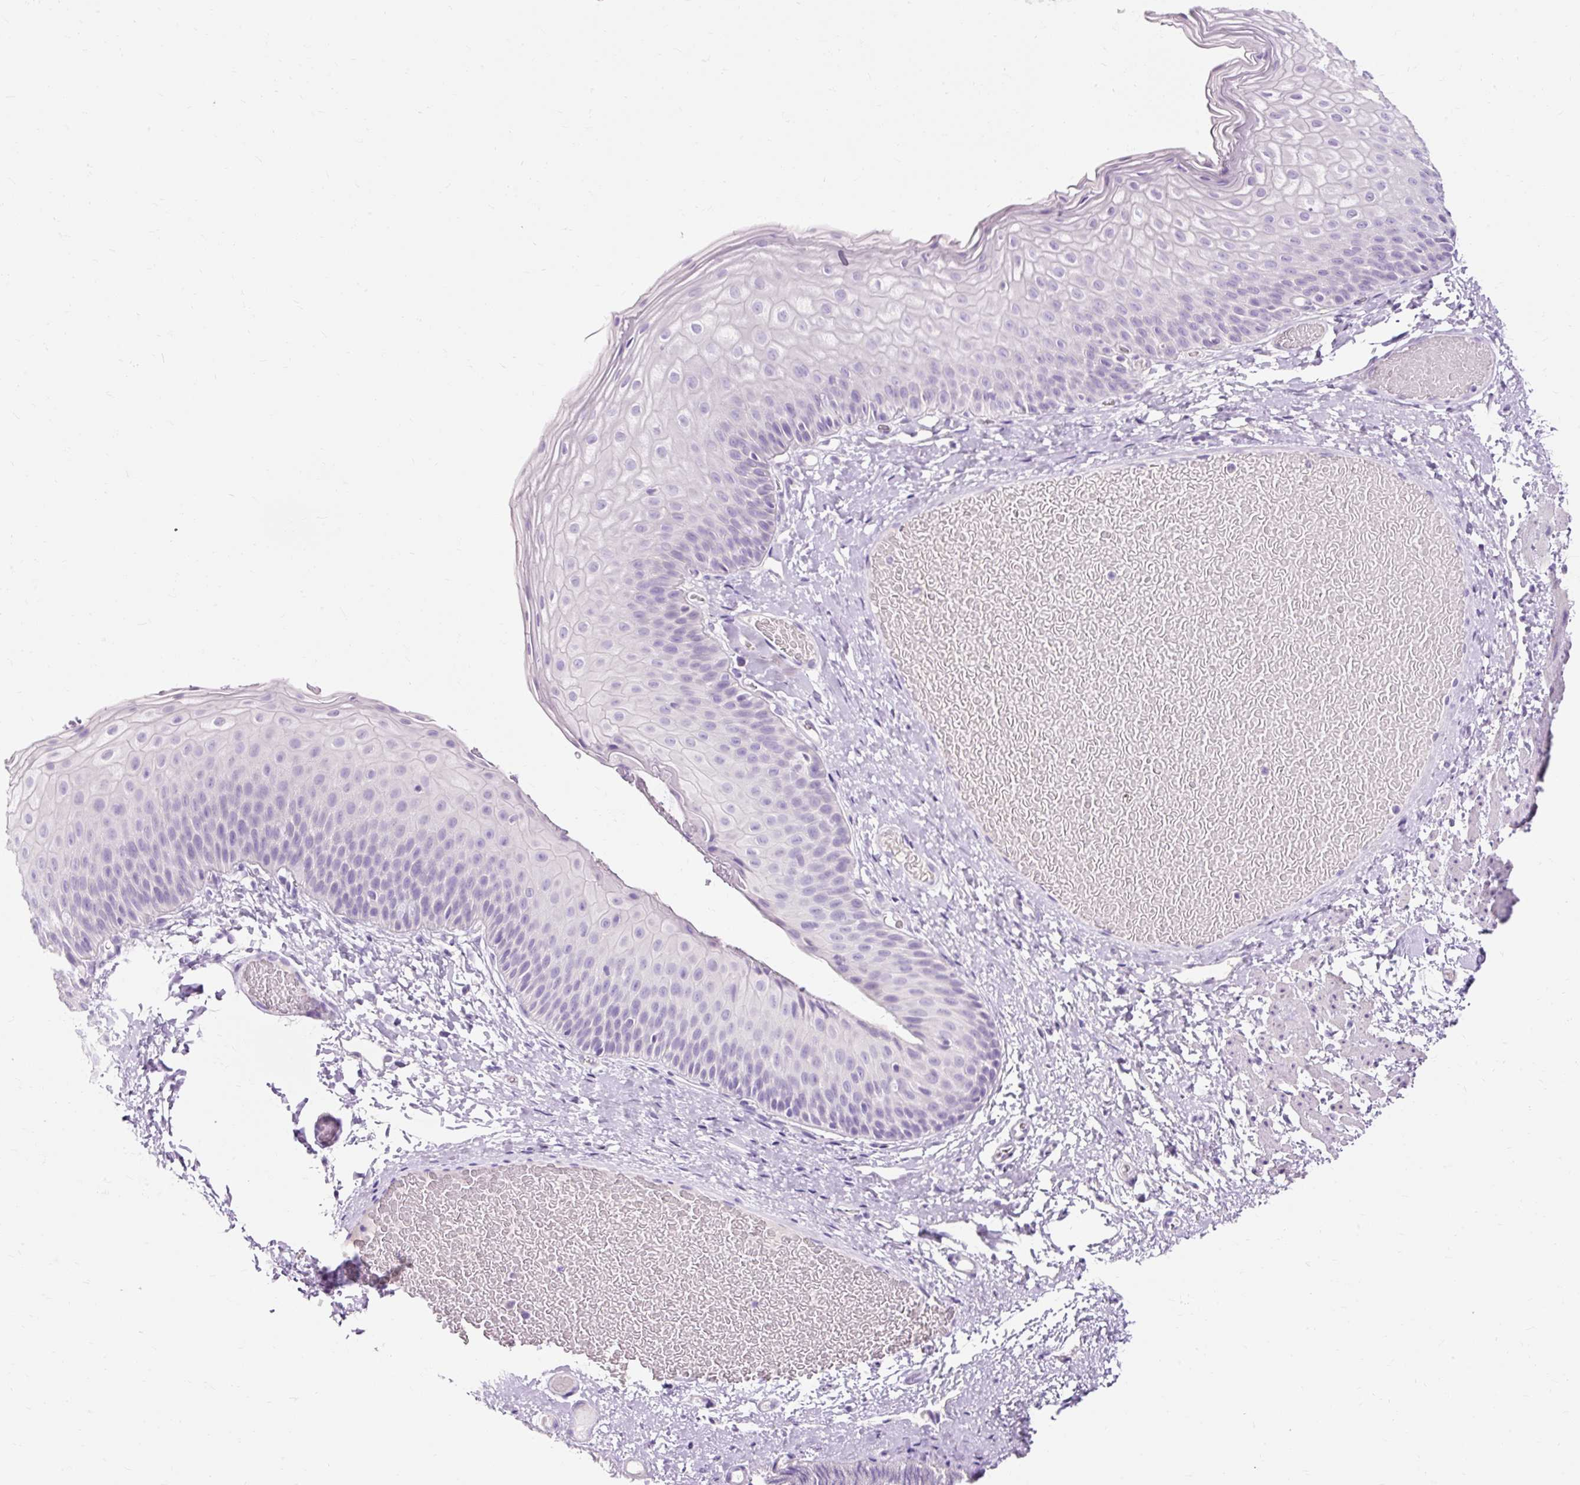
{"staining": {"intensity": "negative", "quantity": "none", "location": "none"}, "tissue": "skin", "cell_type": "Epidermal cells", "image_type": "normal", "snomed": [{"axis": "morphology", "description": "Normal tissue, NOS"}, {"axis": "topography", "description": "Anal"}], "caption": "The histopathology image displays no significant expression in epidermal cells of skin.", "gene": "CLDN25", "patient": {"sex": "female", "age": 40}}